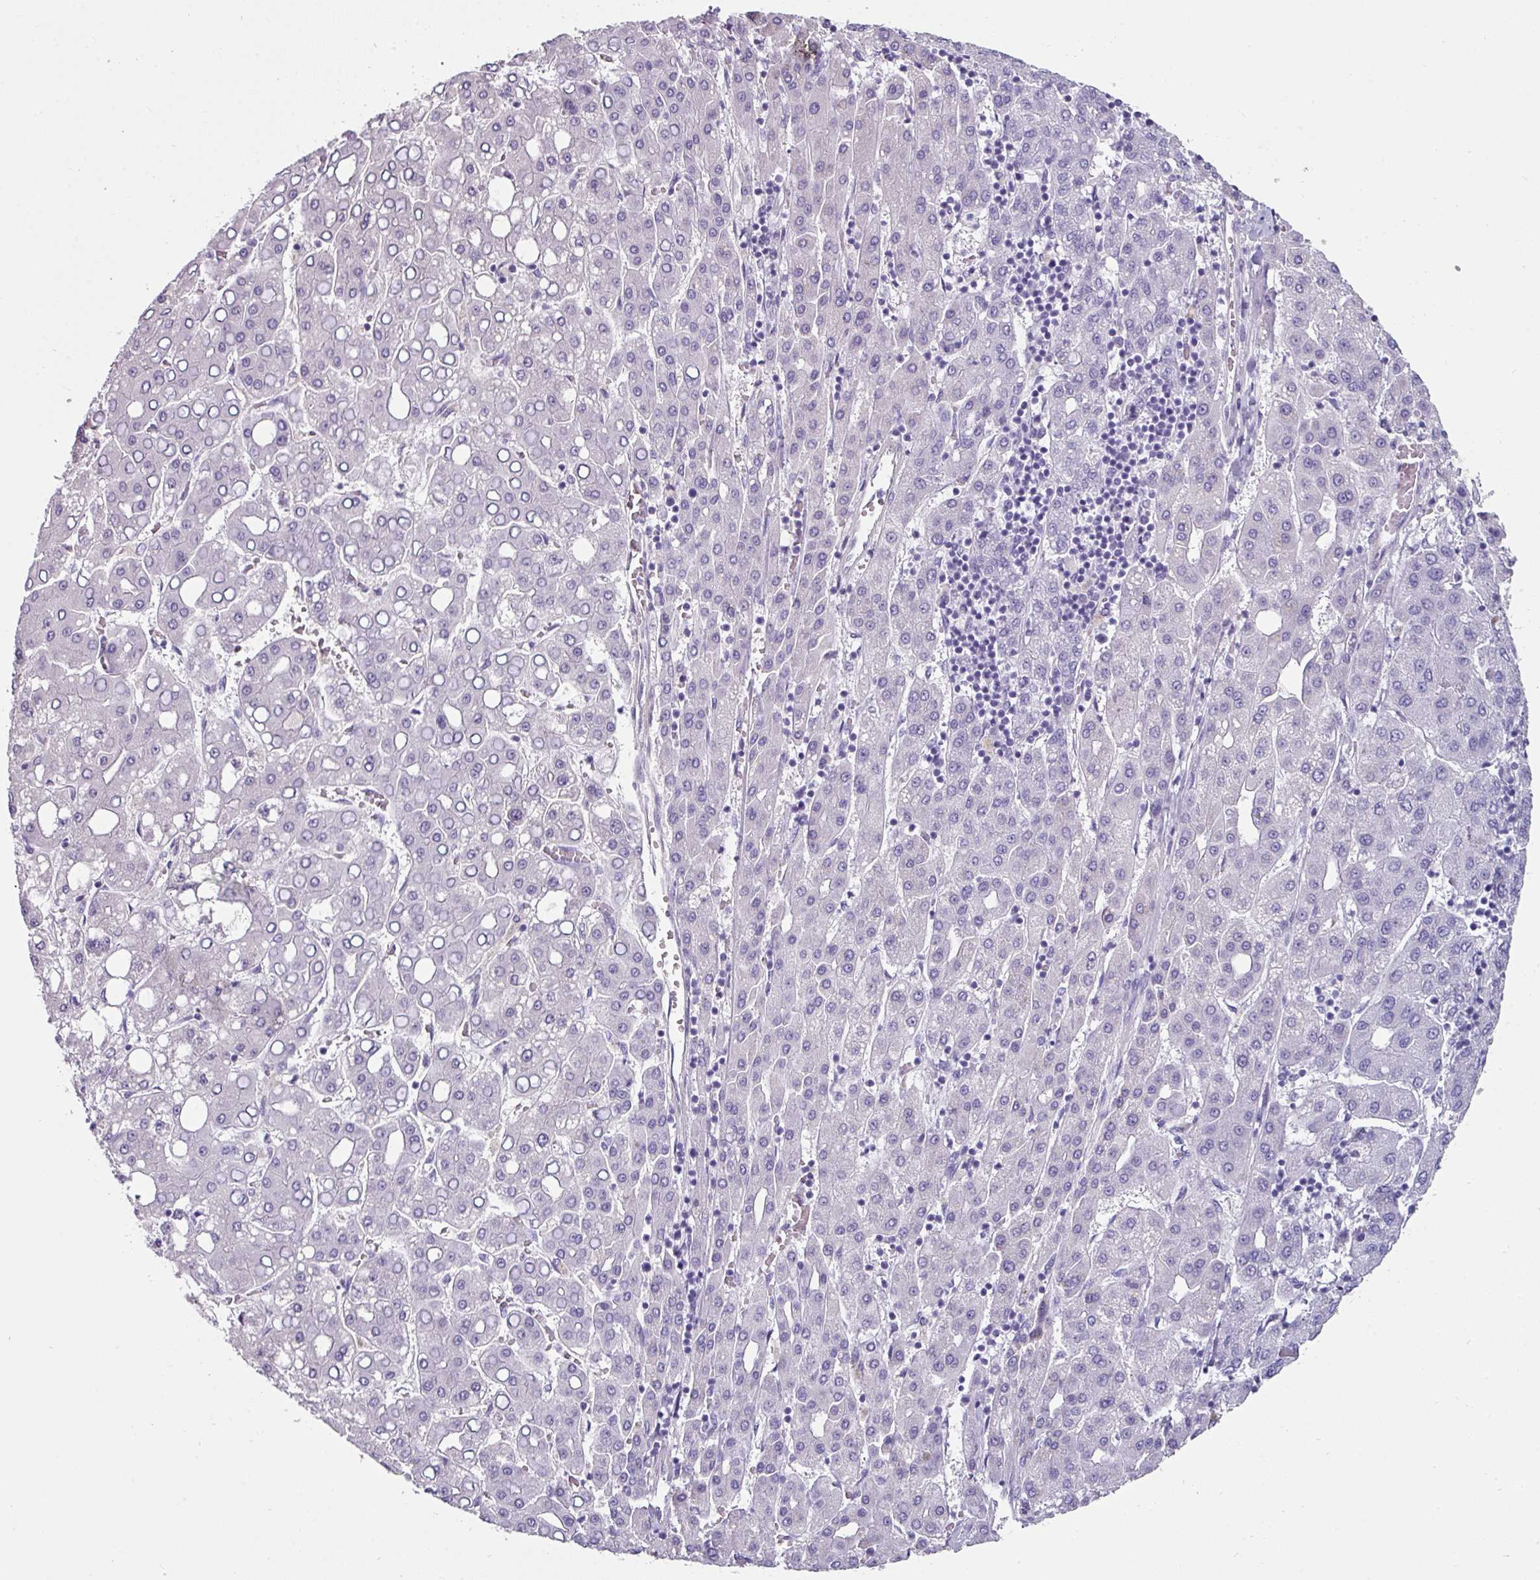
{"staining": {"intensity": "negative", "quantity": "none", "location": "none"}, "tissue": "liver cancer", "cell_type": "Tumor cells", "image_type": "cancer", "snomed": [{"axis": "morphology", "description": "Carcinoma, Hepatocellular, NOS"}, {"axis": "topography", "description": "Liver"}], "caption": "Liver cancer was stained to show a protein in brown. There is no significant expression in tumor cells.", "gene": "EYA3", "patient": {"sex": "male", "age": 65}}